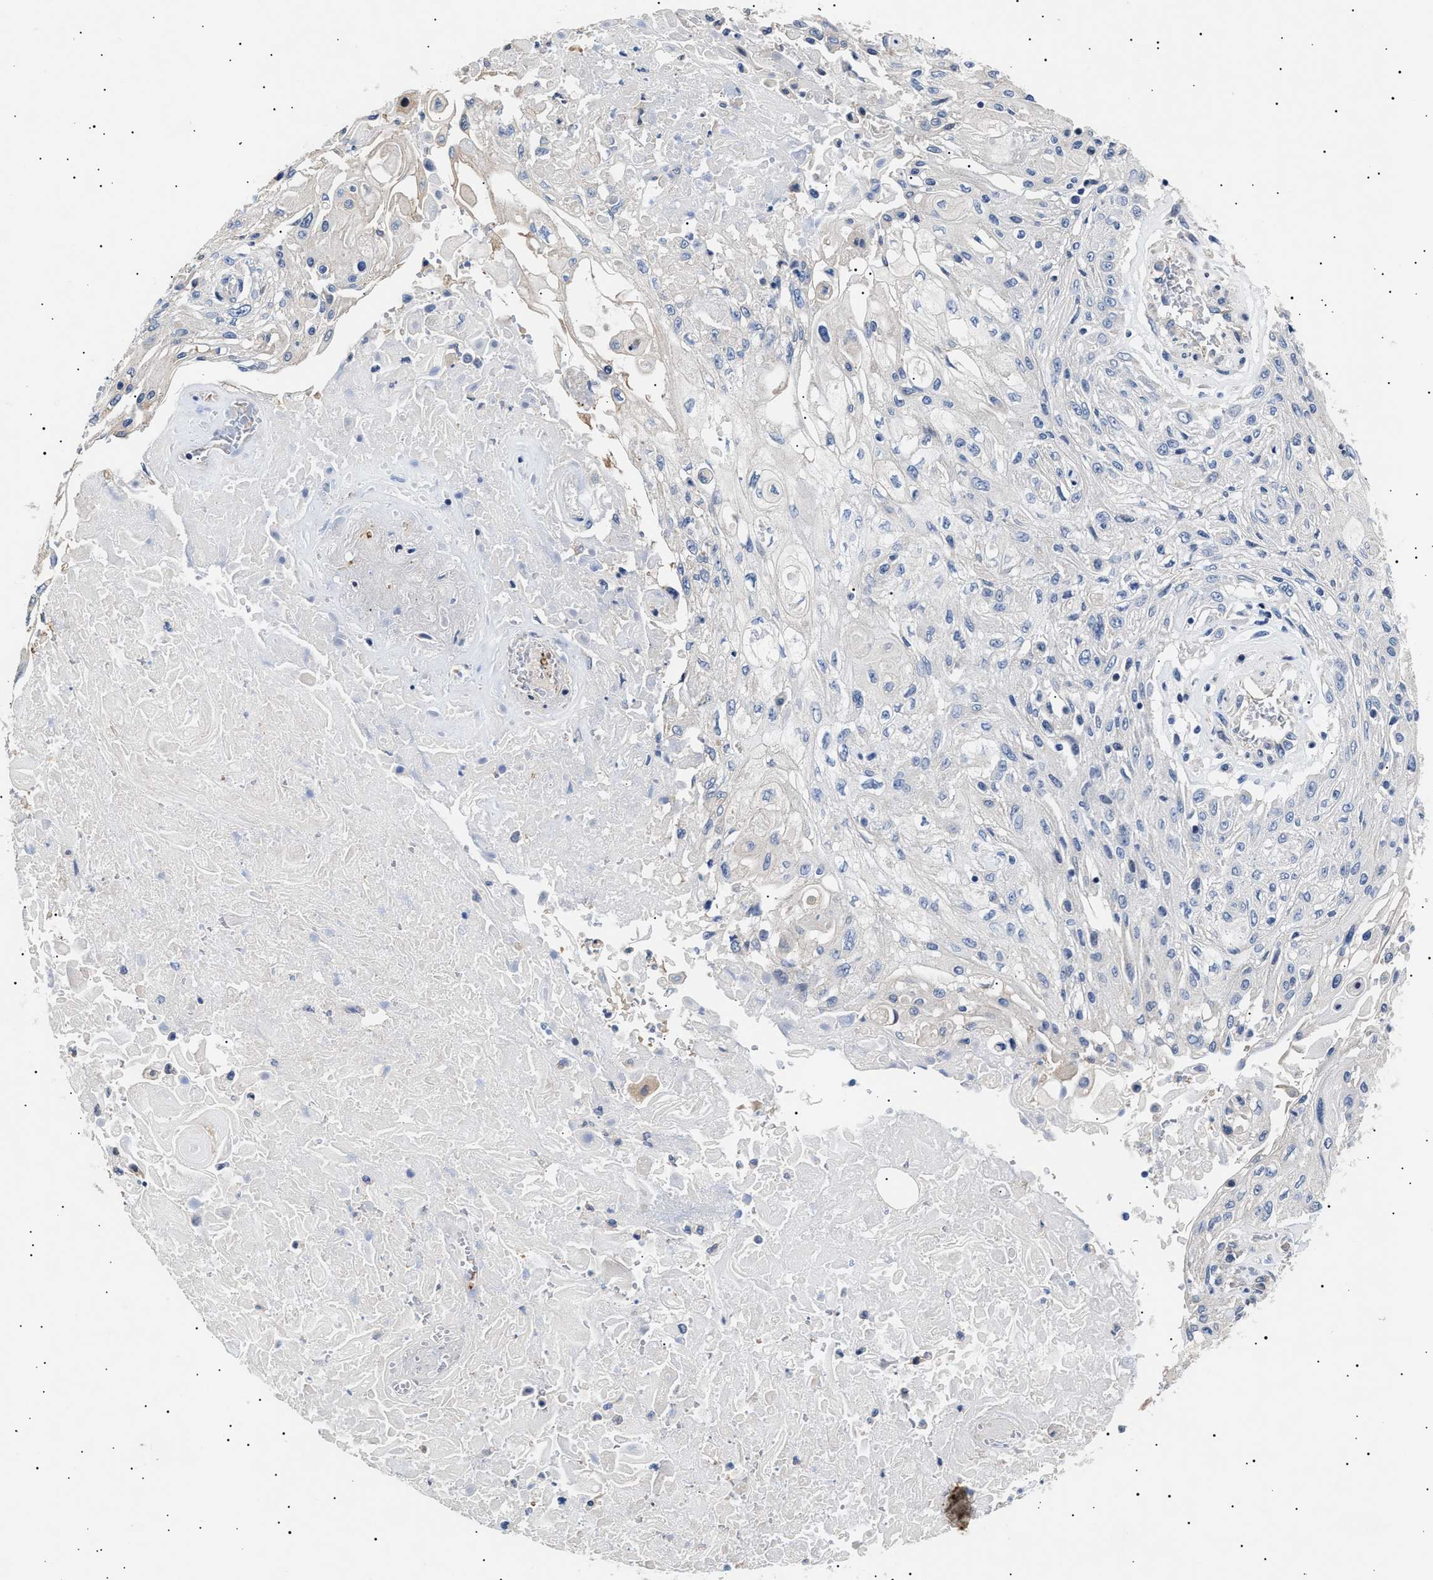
{"staining": {"intensity": "negative", "quantity": "none", "location": "none"}, "tissue": "skin cancer", "cell_type": "Tumor cells", "image_type": "cancer", "snomed": [{"axis": "morphology", "description": "Squamous cell carcinoma, NOS"}, {"axis": "topography", "description": "Skin"}], "caption": "Protein analysis of skin cancer (squamous cell carcinoma) exhibits no significant expression in tumor cells.", "gene": "HEMGN", "patient": {"sex": "male", "age": 75}}